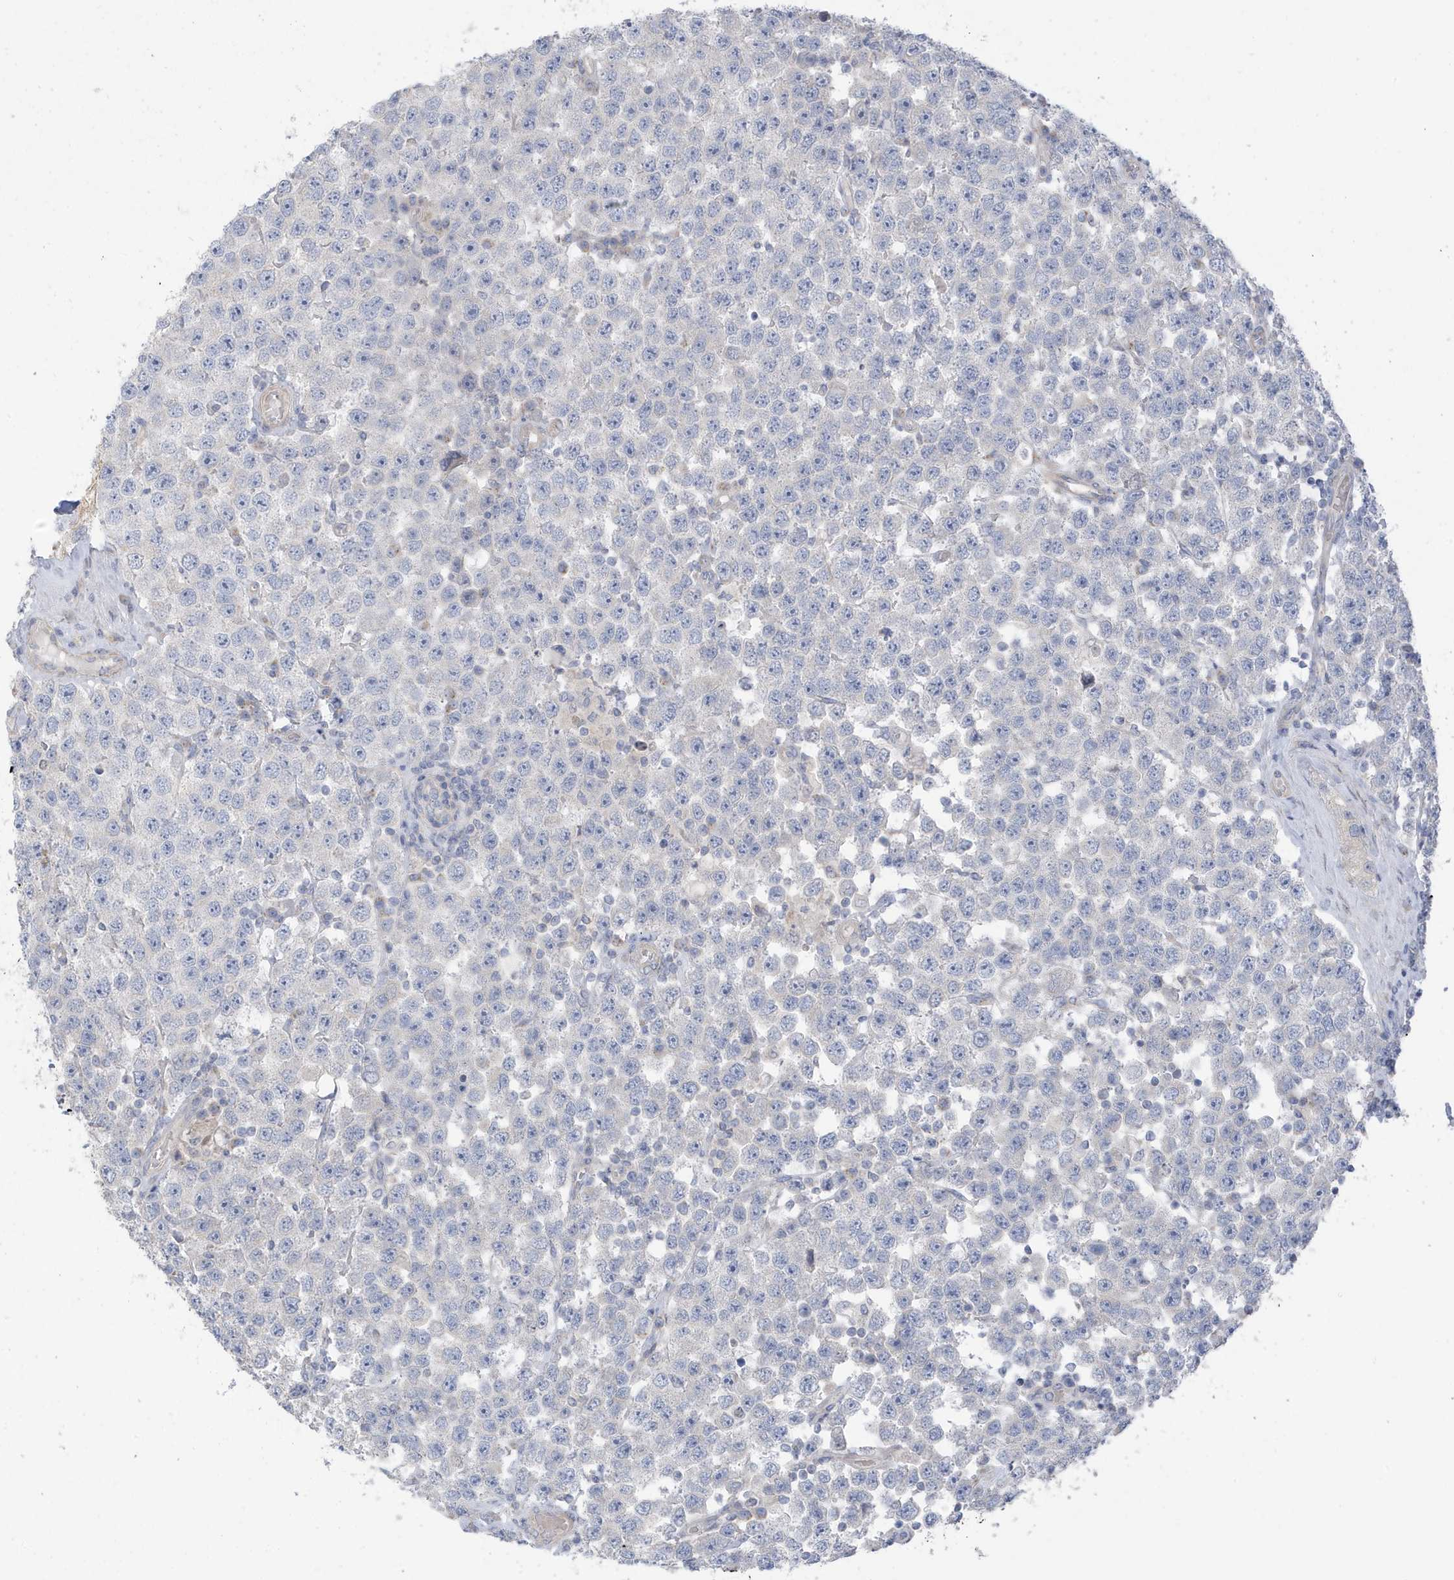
{"staining": {"intensity": "negative", "quantity": "none", "location": "none"}, "tissue": "testis cancer", "cell_type": "Tumor cells", "image_type": "cancer", "snomed": [{"axis": "morphology", "description": "Seminoma, NOS"}, {"axis": "topography", "description": "Testis"}], "caption": "An image of seminoma (testis) stained for a protein demonstrates no brown staining in tumor cells. (Stains: DAB IHC with hematoxylin counter stain, Microscopy: brightfield microscopy at high magnification).", "gene": "ATP13A5", "patient": {"sex": "male", "age": 28}}